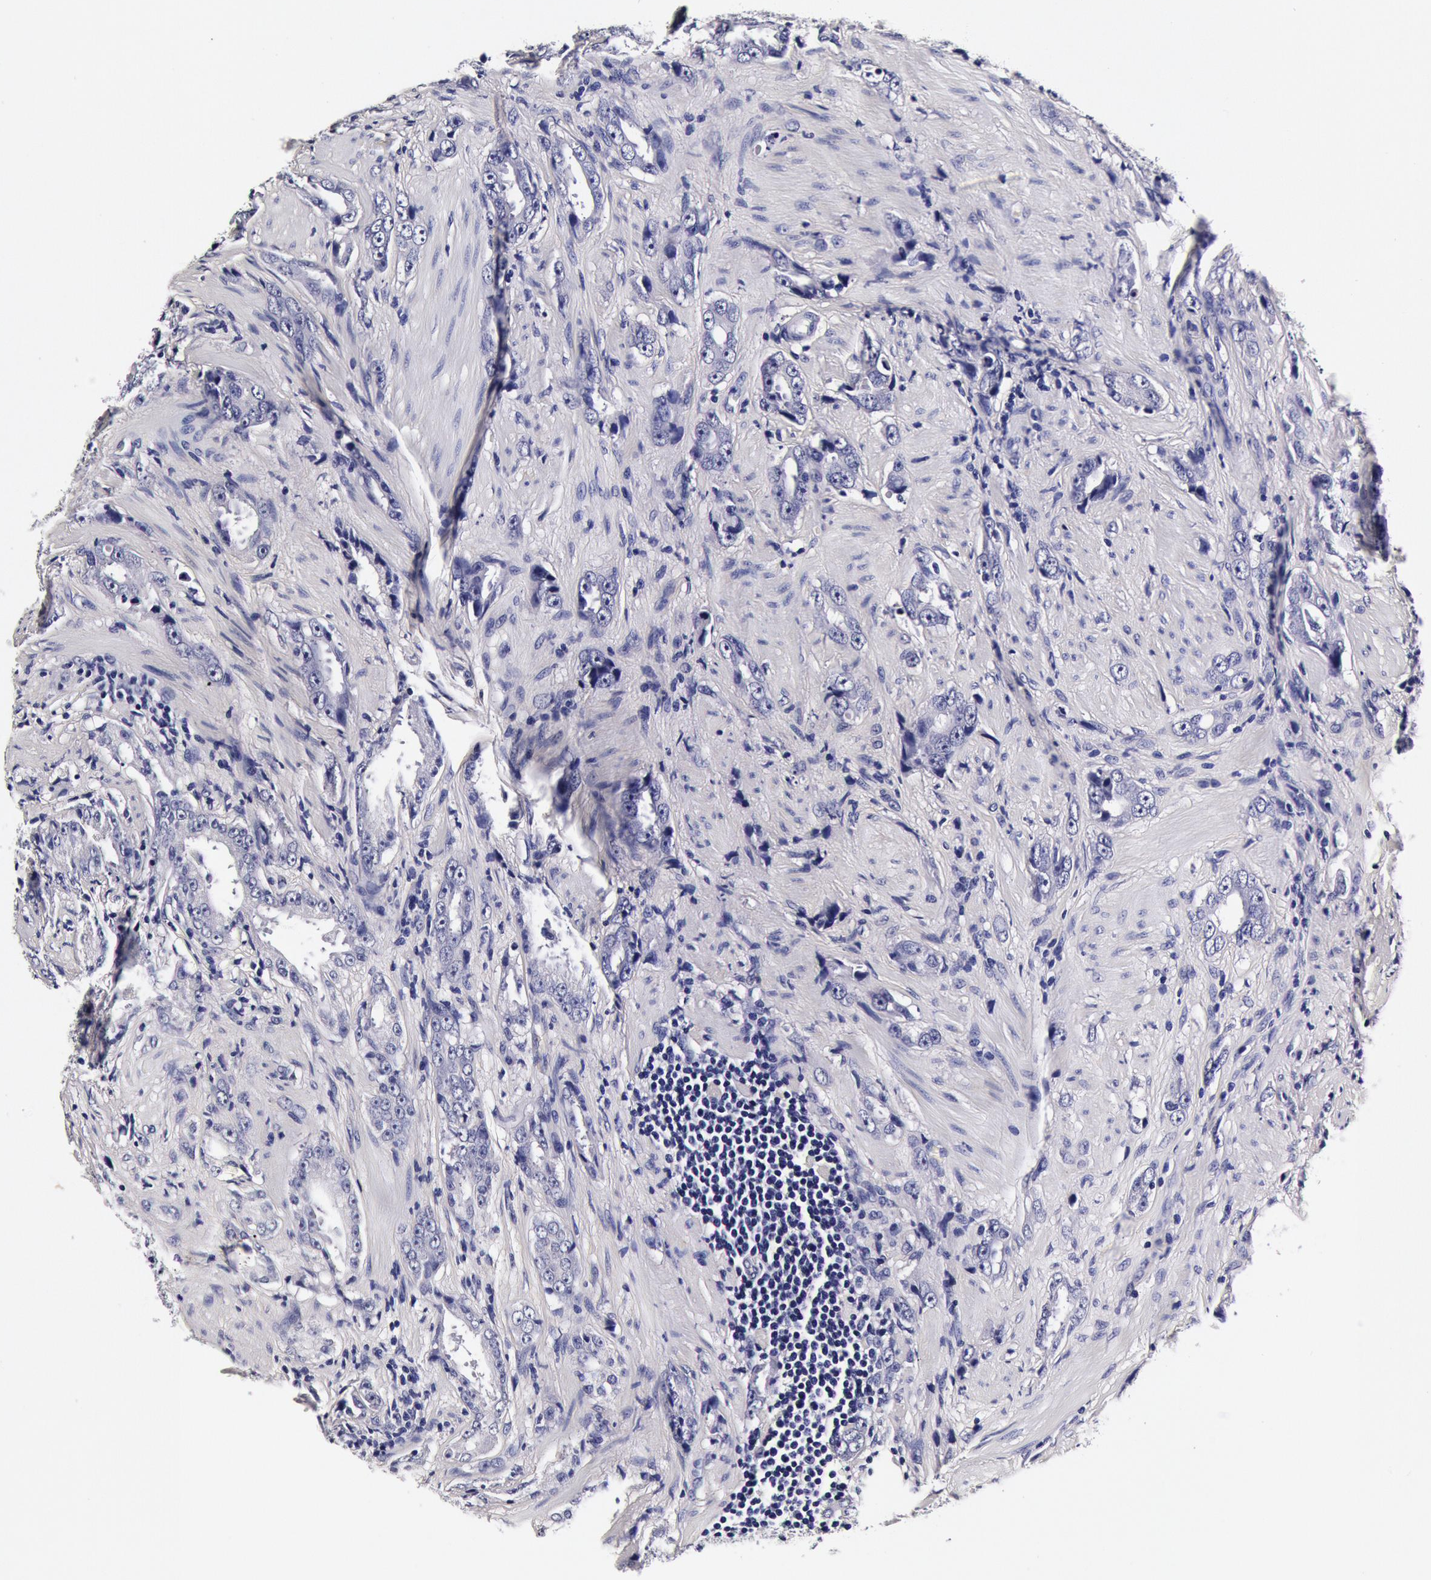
{"staining": {"intensity": "negative", "quantity": "none", "location": "none"}, "tissue": "prostate cancer", "cell_type": "Tumor cells", "image_type": "cancer", "snomed": [{"axis": "morphology", "description": "Adenocarcinoma, Medium grade"}, {"axis": "topography", "description": "Prostate"}], "caption": "Immunohistochemistry (IHC) of human prostate cancer exhibits no expression in tumor cells.", "gene": "CCDC22", "patient": {"sex": "male", "age": 53}}